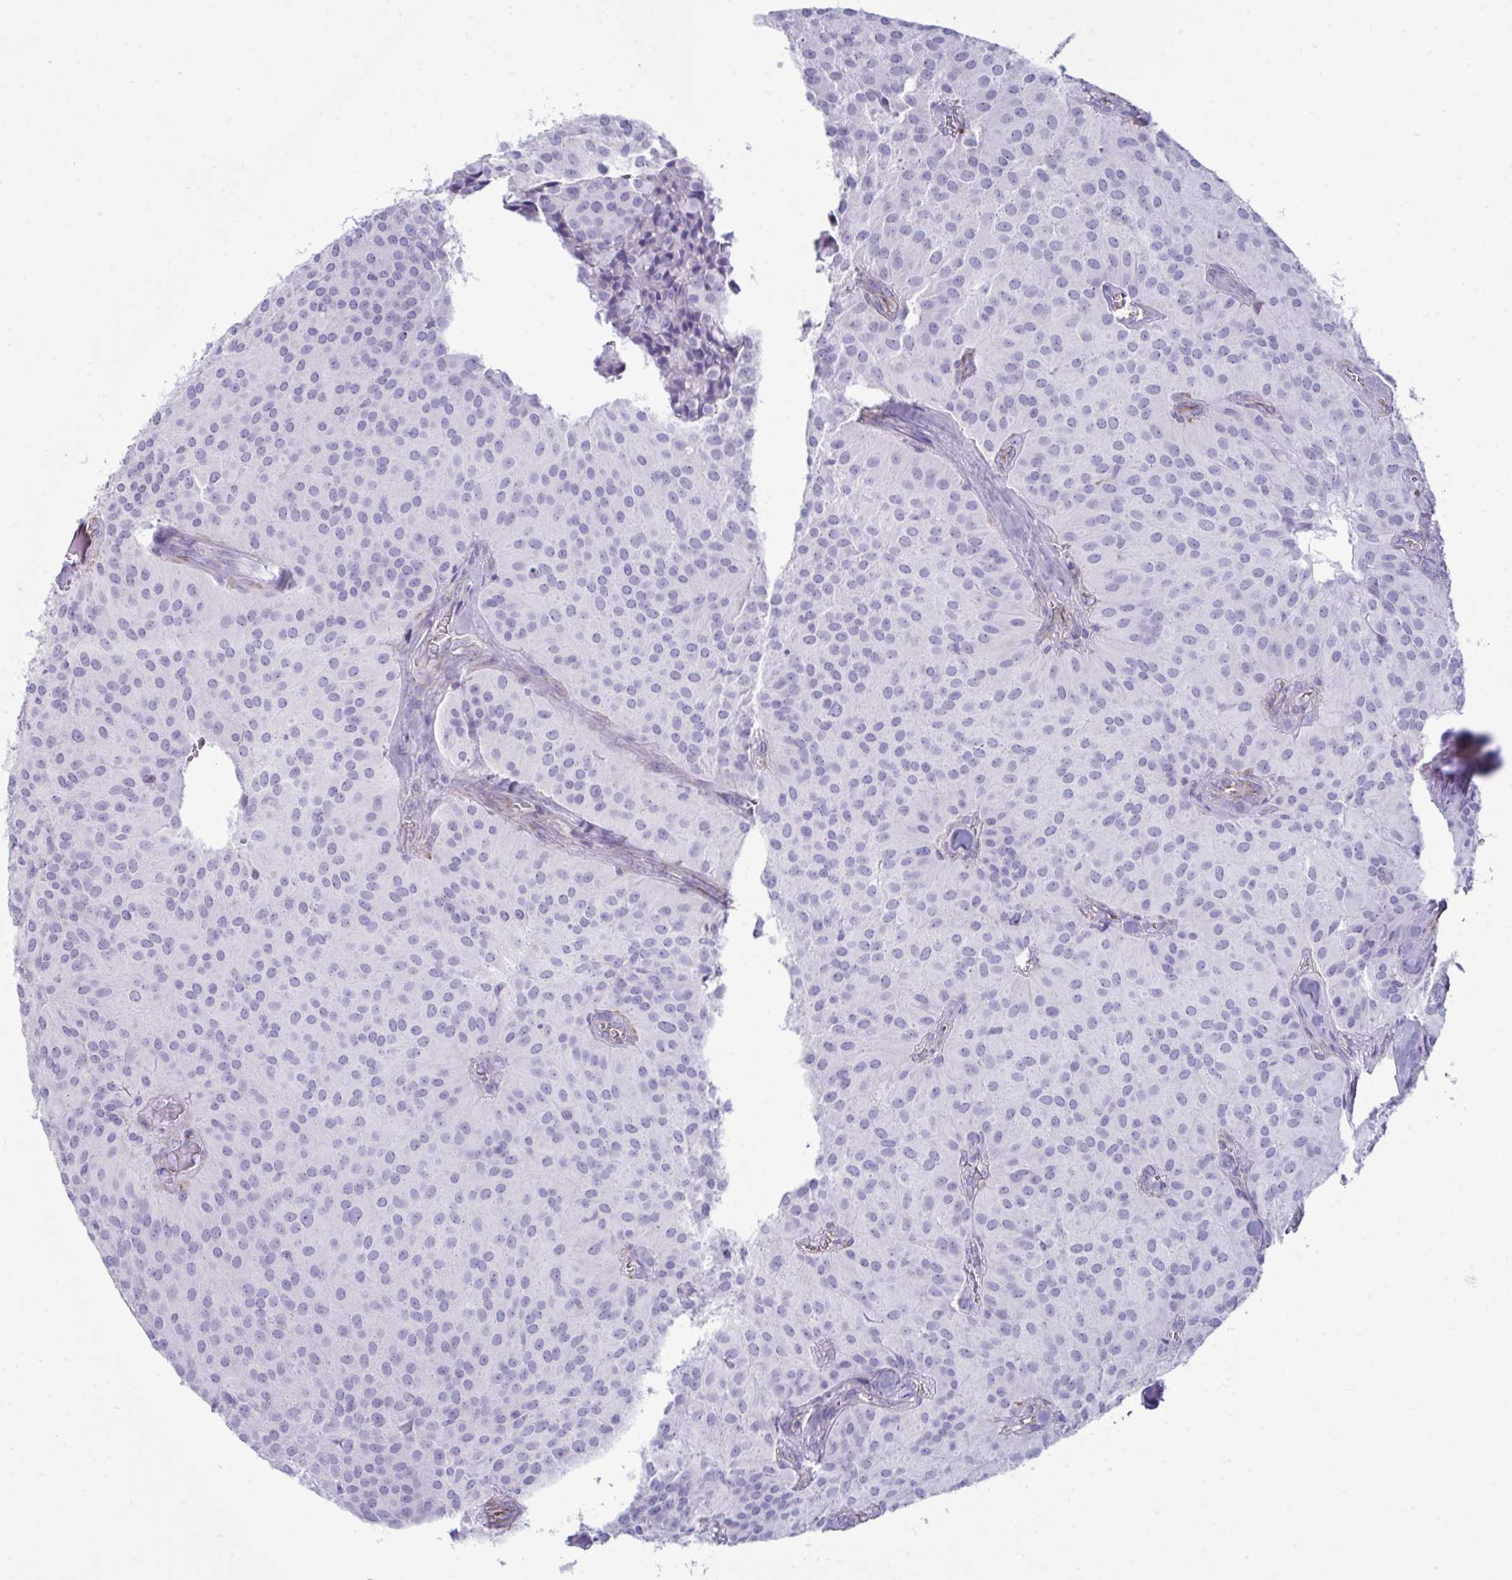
{"staining": {"intensity": "negative", "quantity": "none", "location": "none"}, "tissue": "glioma", "cell_type": "Tumor cells", "image_type": "cancer", "snomed": [{"axis": "morphology", "description": "Glioma, malignant, Low grade"}, {"axis": "topography", "description": "Brain"}], "caption": "The immunohistochemistry histopathology image has no significant expression in tumor cells of low-grade glioma (malignant) tissue.", "gene": "UBL3", "patient": {"sex": "male", "age": 42}}